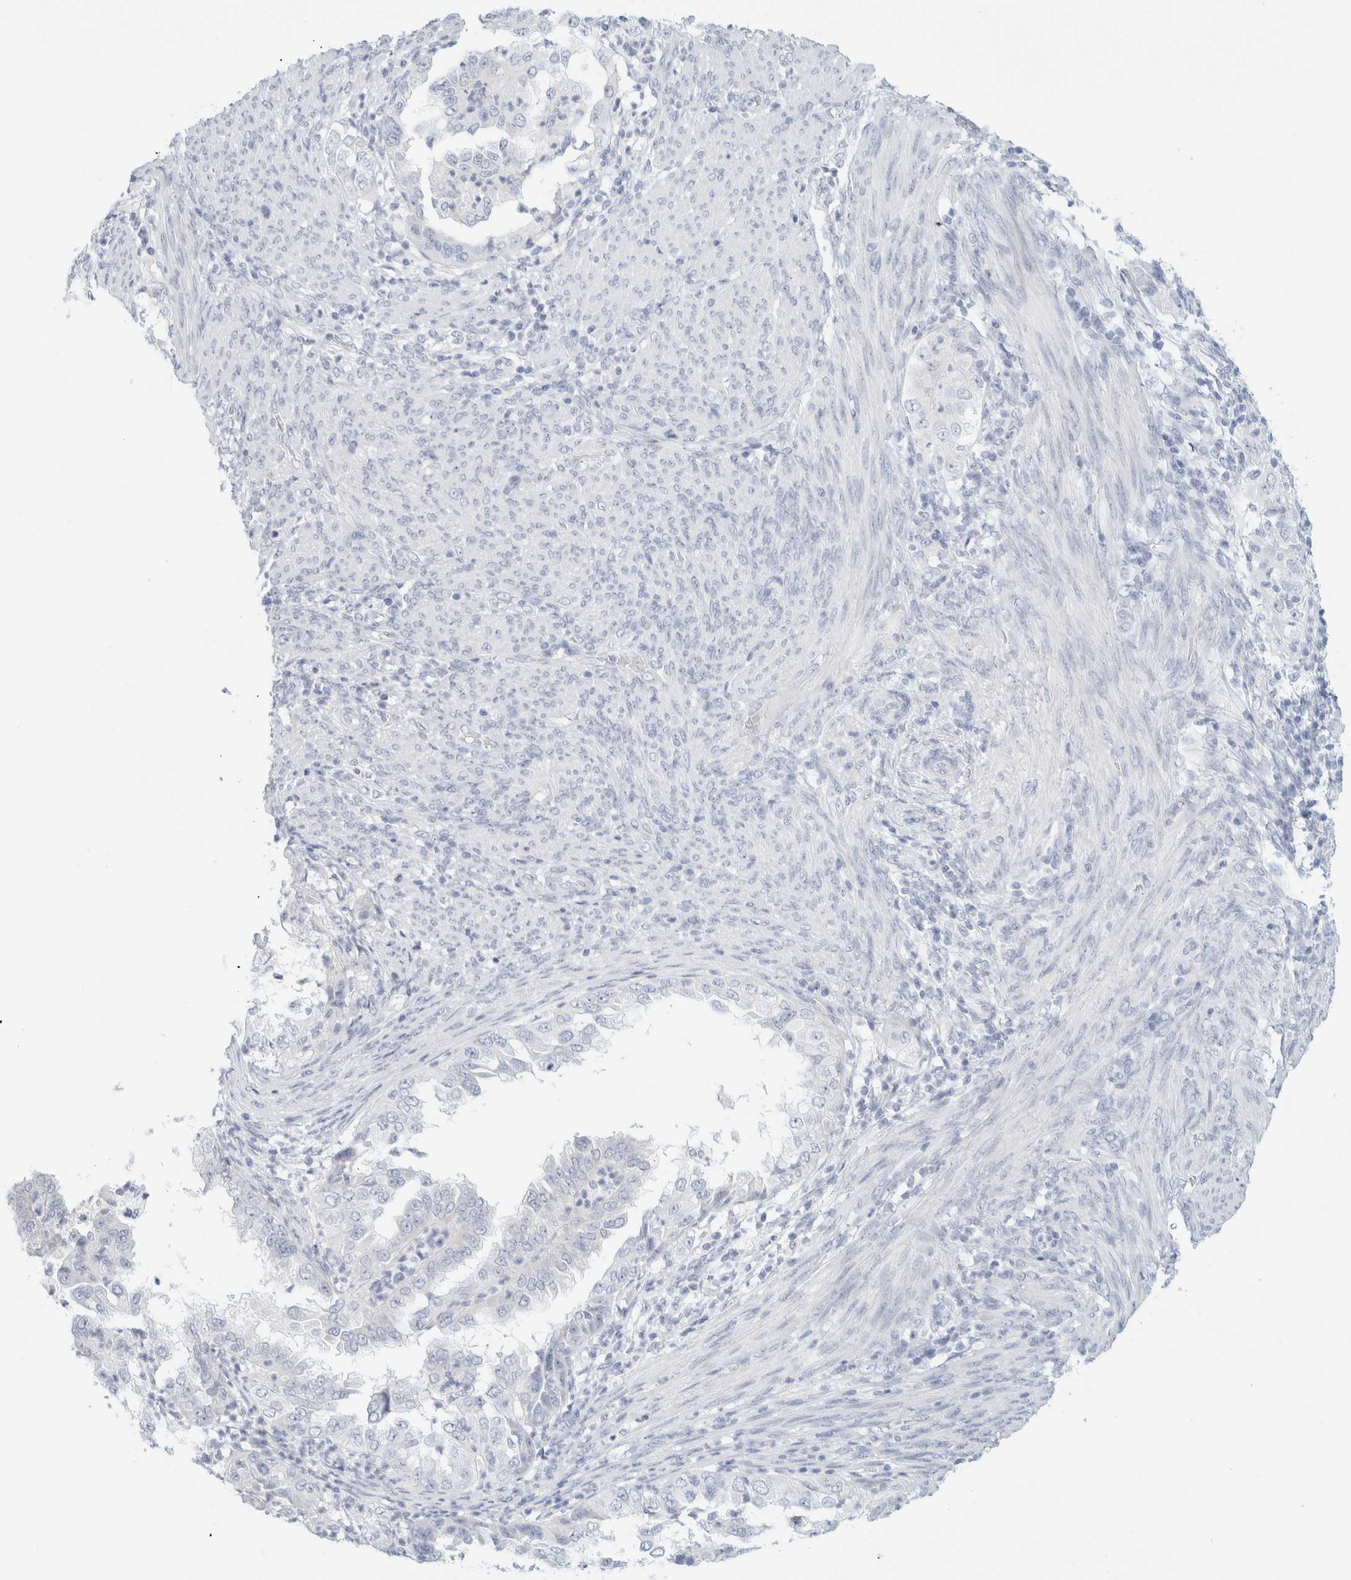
{"staining": {"intensity": "negative", "quantity": "none", "location": "none"}, "tissue": "endometrial cancer", "cell_type": "Tumor cells", "image_type": "cancer", "snomed": [{"axis": "morphology", "description": "Adenocarcinoma, NOS"}, {"axis": "topography", "description": "Endometrium"}], "caption": "Image shows no protein positivity in tumor cells of endometrial cancer (adenocarcinoma) tissue.", "gene": "HEXD", "patient": {"sex": "female", "age": 85}}